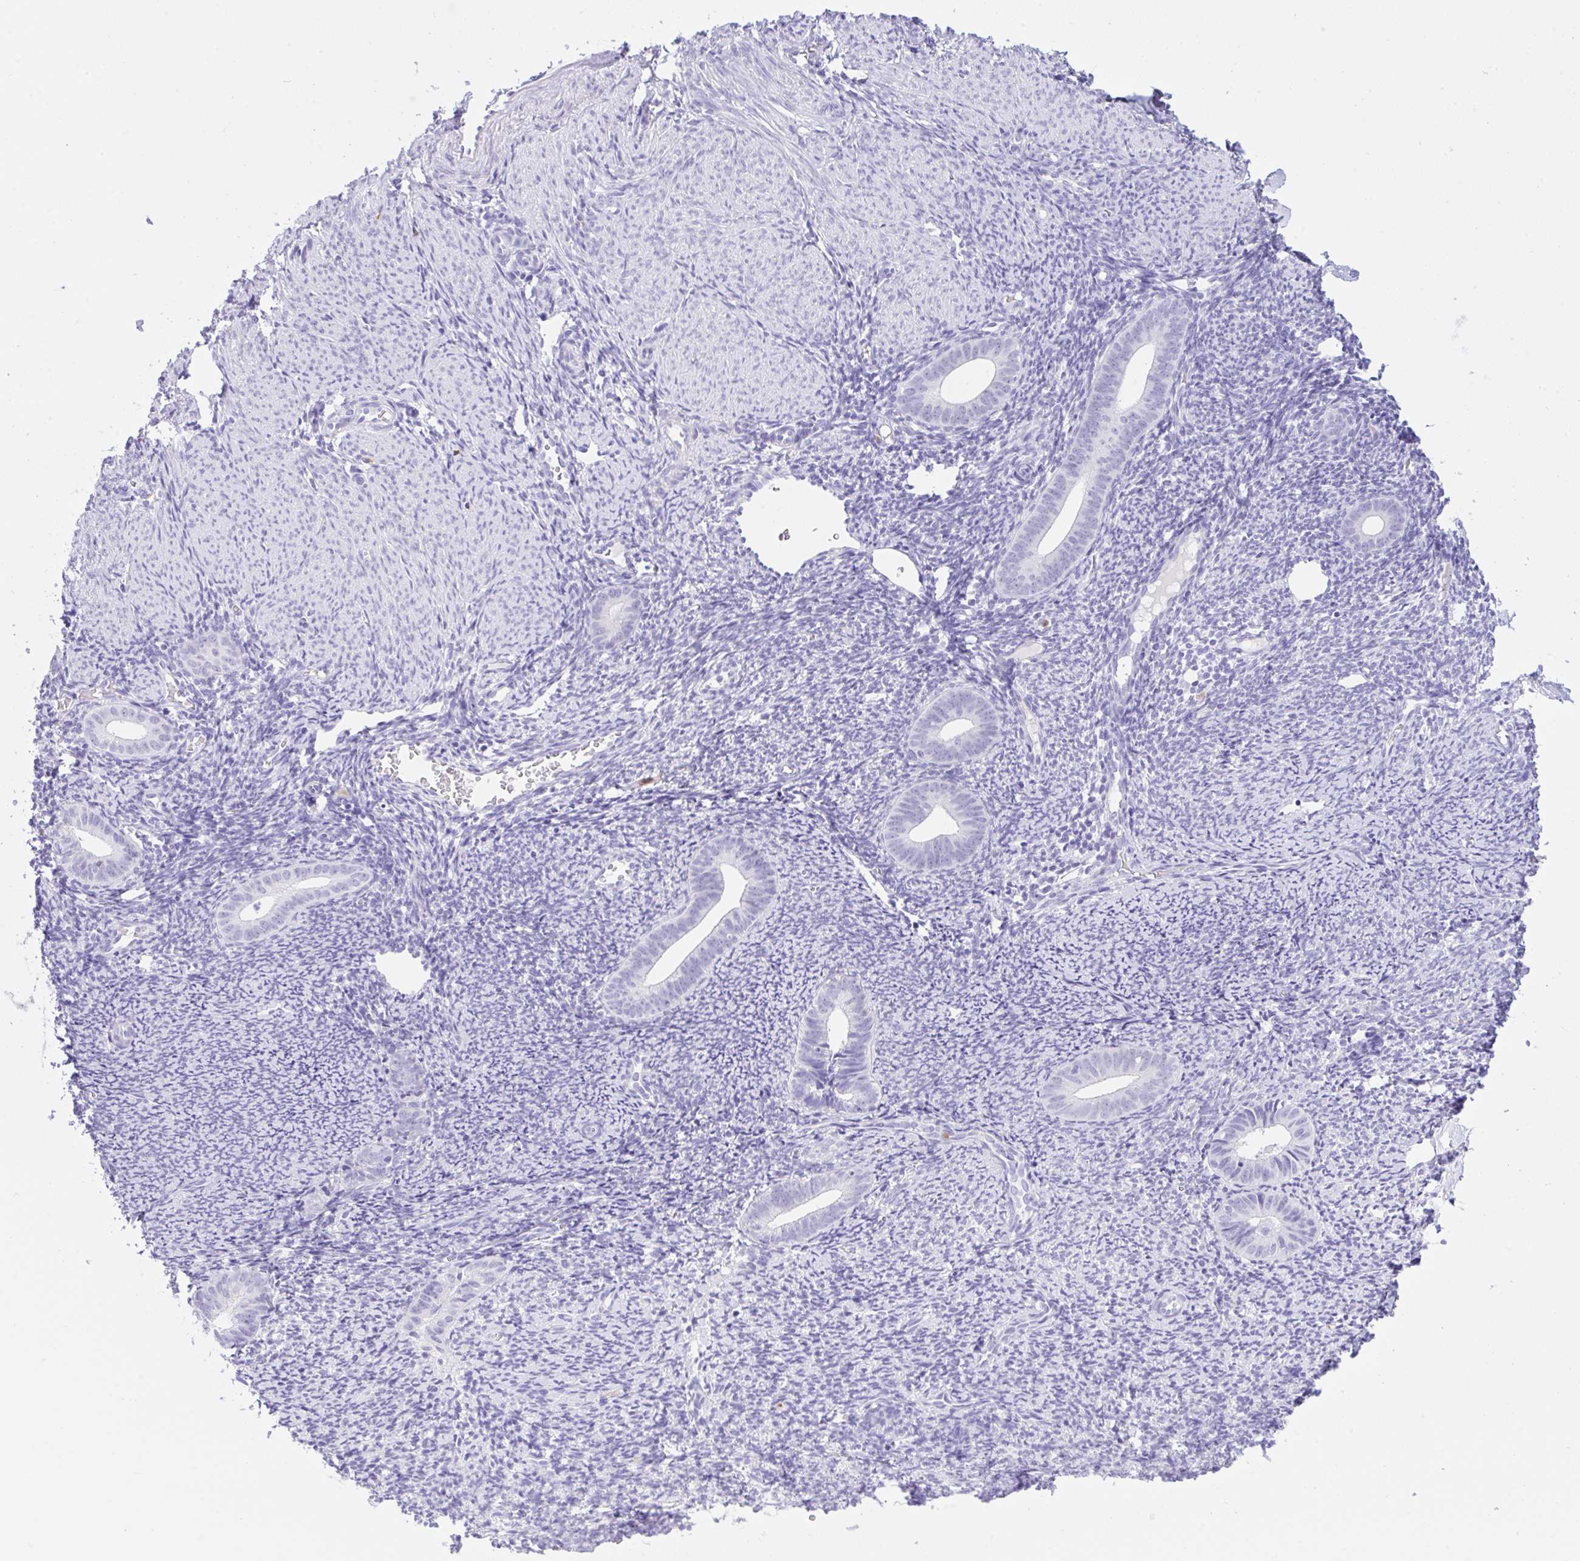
{"staining": {"intensity": "negative", "quantity": "none", "location": "none"}, "tissue": "endometrium", "cell_type": "Cells in endometrial stroma", "image_type": "normal", "snomed": [{"axis": "morphology", "description": "Normal tissue, NOS"}, {"axis": "topography", "description": "Endometrium"}], "caption": "High power microscopy photomicrograph of an immunohistochemistry (IHC) micrograph of unremarkable endometrium, revealing no significant staining in cells in endometrial stroma.", "gene": "NCF1", "patient": {"sex": "female", "age": 39}}